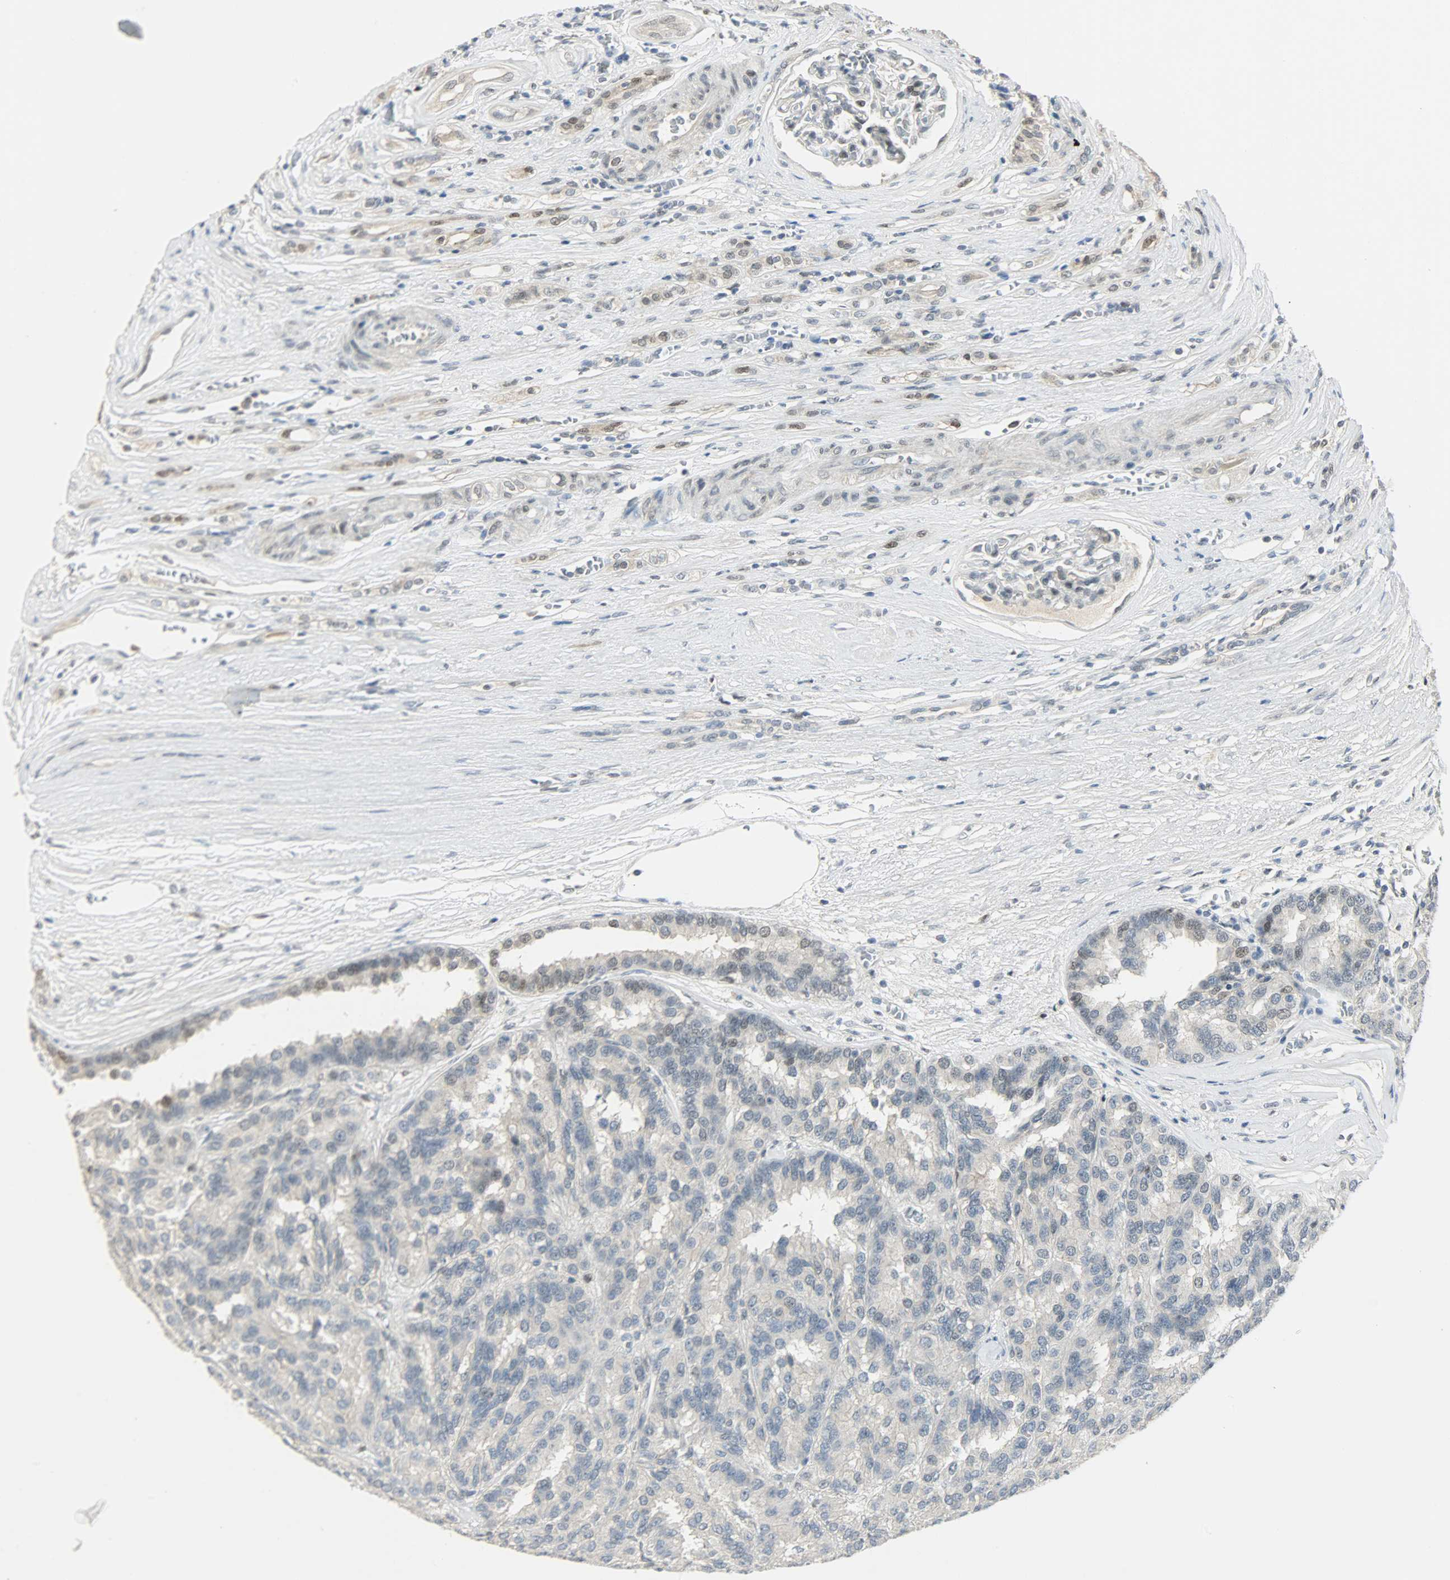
{"staining": {"intensity": "negative", "quantity": "none", "location": "none"}, "tissue": "renal cancer", "cell_type": "Tumor cells", "image_type": "cancer", "snomed": [{"axis": "morphology", "description": "Adenocarcinoma, NOS"}, {"axis": "topography", "description": "Kidney"}], "caption": "The micrograph exhibits no significant staining in tumor cells of adenocarcinoma (renal). (IHC, brightfield microscopy, high magnification).", "gene": "PPARG", "patient": {"sex": "male", "age": 46}}